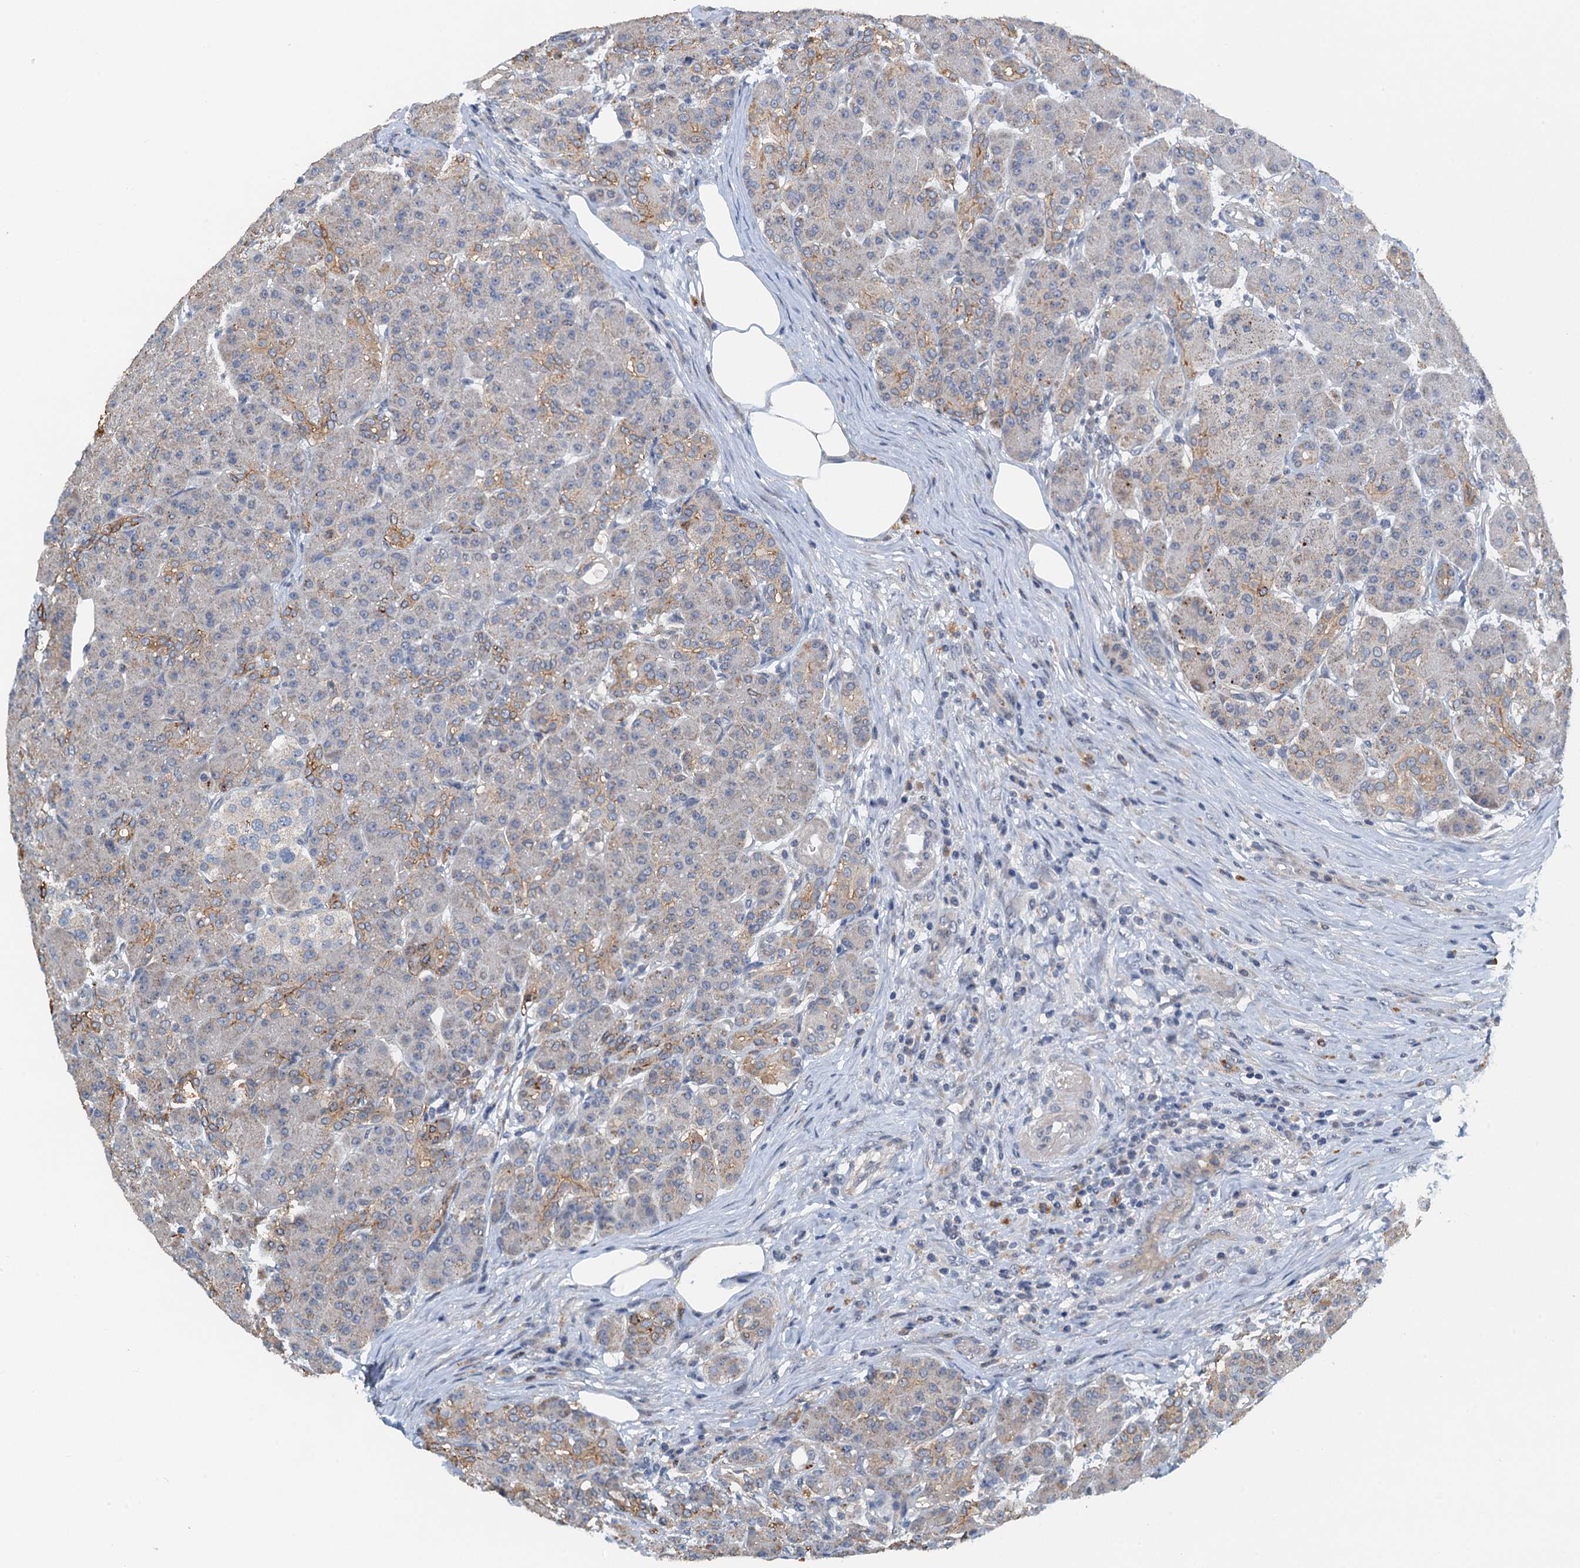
{"staining": {"intensity": "moderate", "quantity": "25%-75%", "location": "cytoplasmic/membranous"}, "tissue": "pancreas", "cell_type": "Exocrine glandular cells", "image_type": "normal", "snomed": [{"axis": "morphology", "description": "Normal tissue, NOS"}, {"axis": "topography", "description": "Pancreas"}], "caption": "A medium amount of moderate cytoplasmic/membranous positivity is seen in approximately 25%-75% of exocrine glandular cells in benign pancreas.", "gene": "ZNF606", "patient": {"sex": "male", "age": 63}}